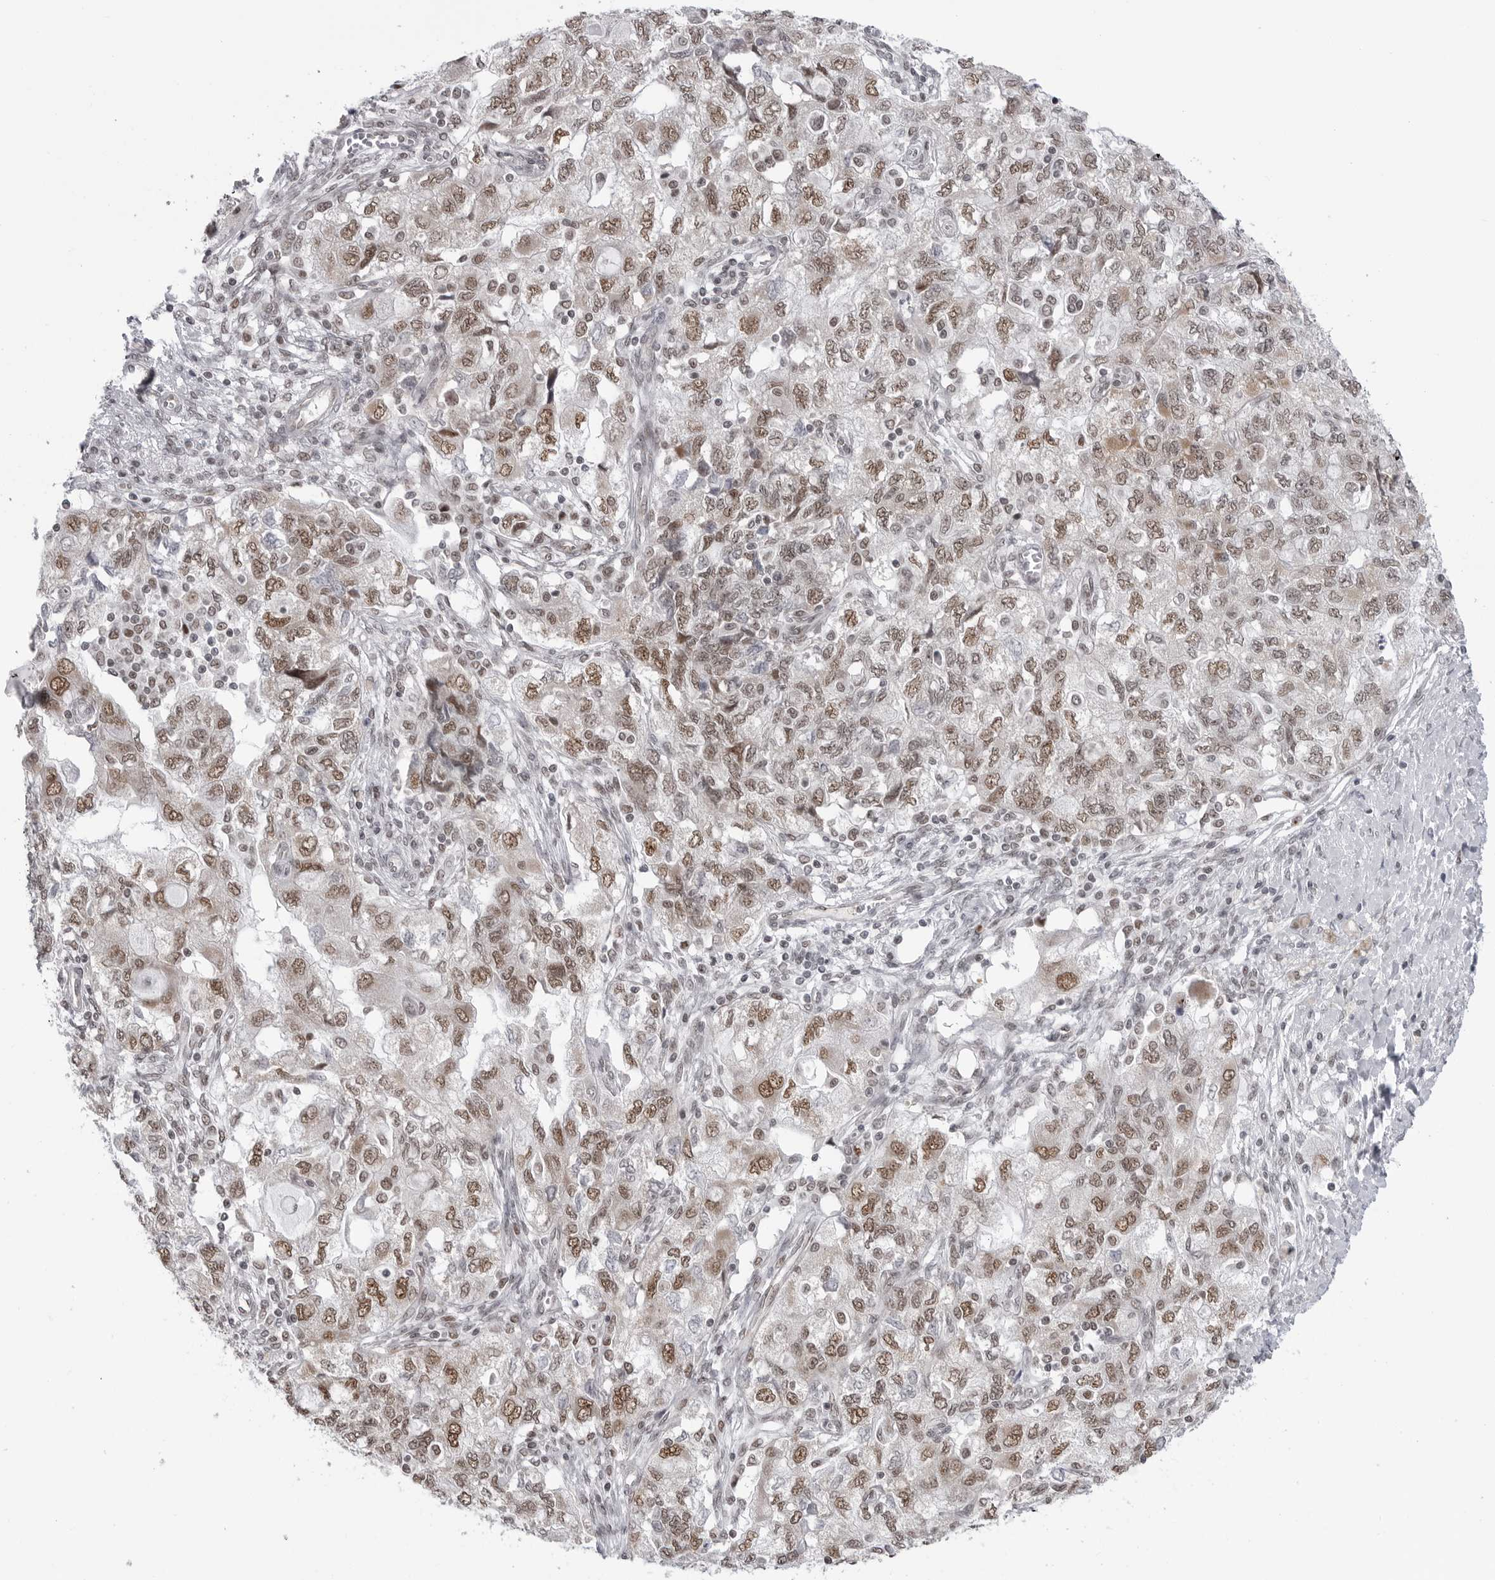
{"staining": {"intensity": "moderate", "quantity": ">75%", "location": "nuclear"}, "tissue": "ovarian cancer", "cell_type": "Tumor cells", "image_type": "cancer", "snomed": [{"axis": "morphology", "description": "Carcinoma, NOS"}, {"axis": "morphology", "description": "Cystadenocarcinoma, serous, NOS"}, {"axis": "topography", "description": "Ovary"}], "caption": "This image shows carcinoma (ovarian) stained with immunohistochemistry to label a protein in brown. The nuclear of tumor cells show moderate positivity for the protein. Nuclei are counter-stained blue.", "gene": "RNF26", "patient": {"sex": "female", "age": 69}}